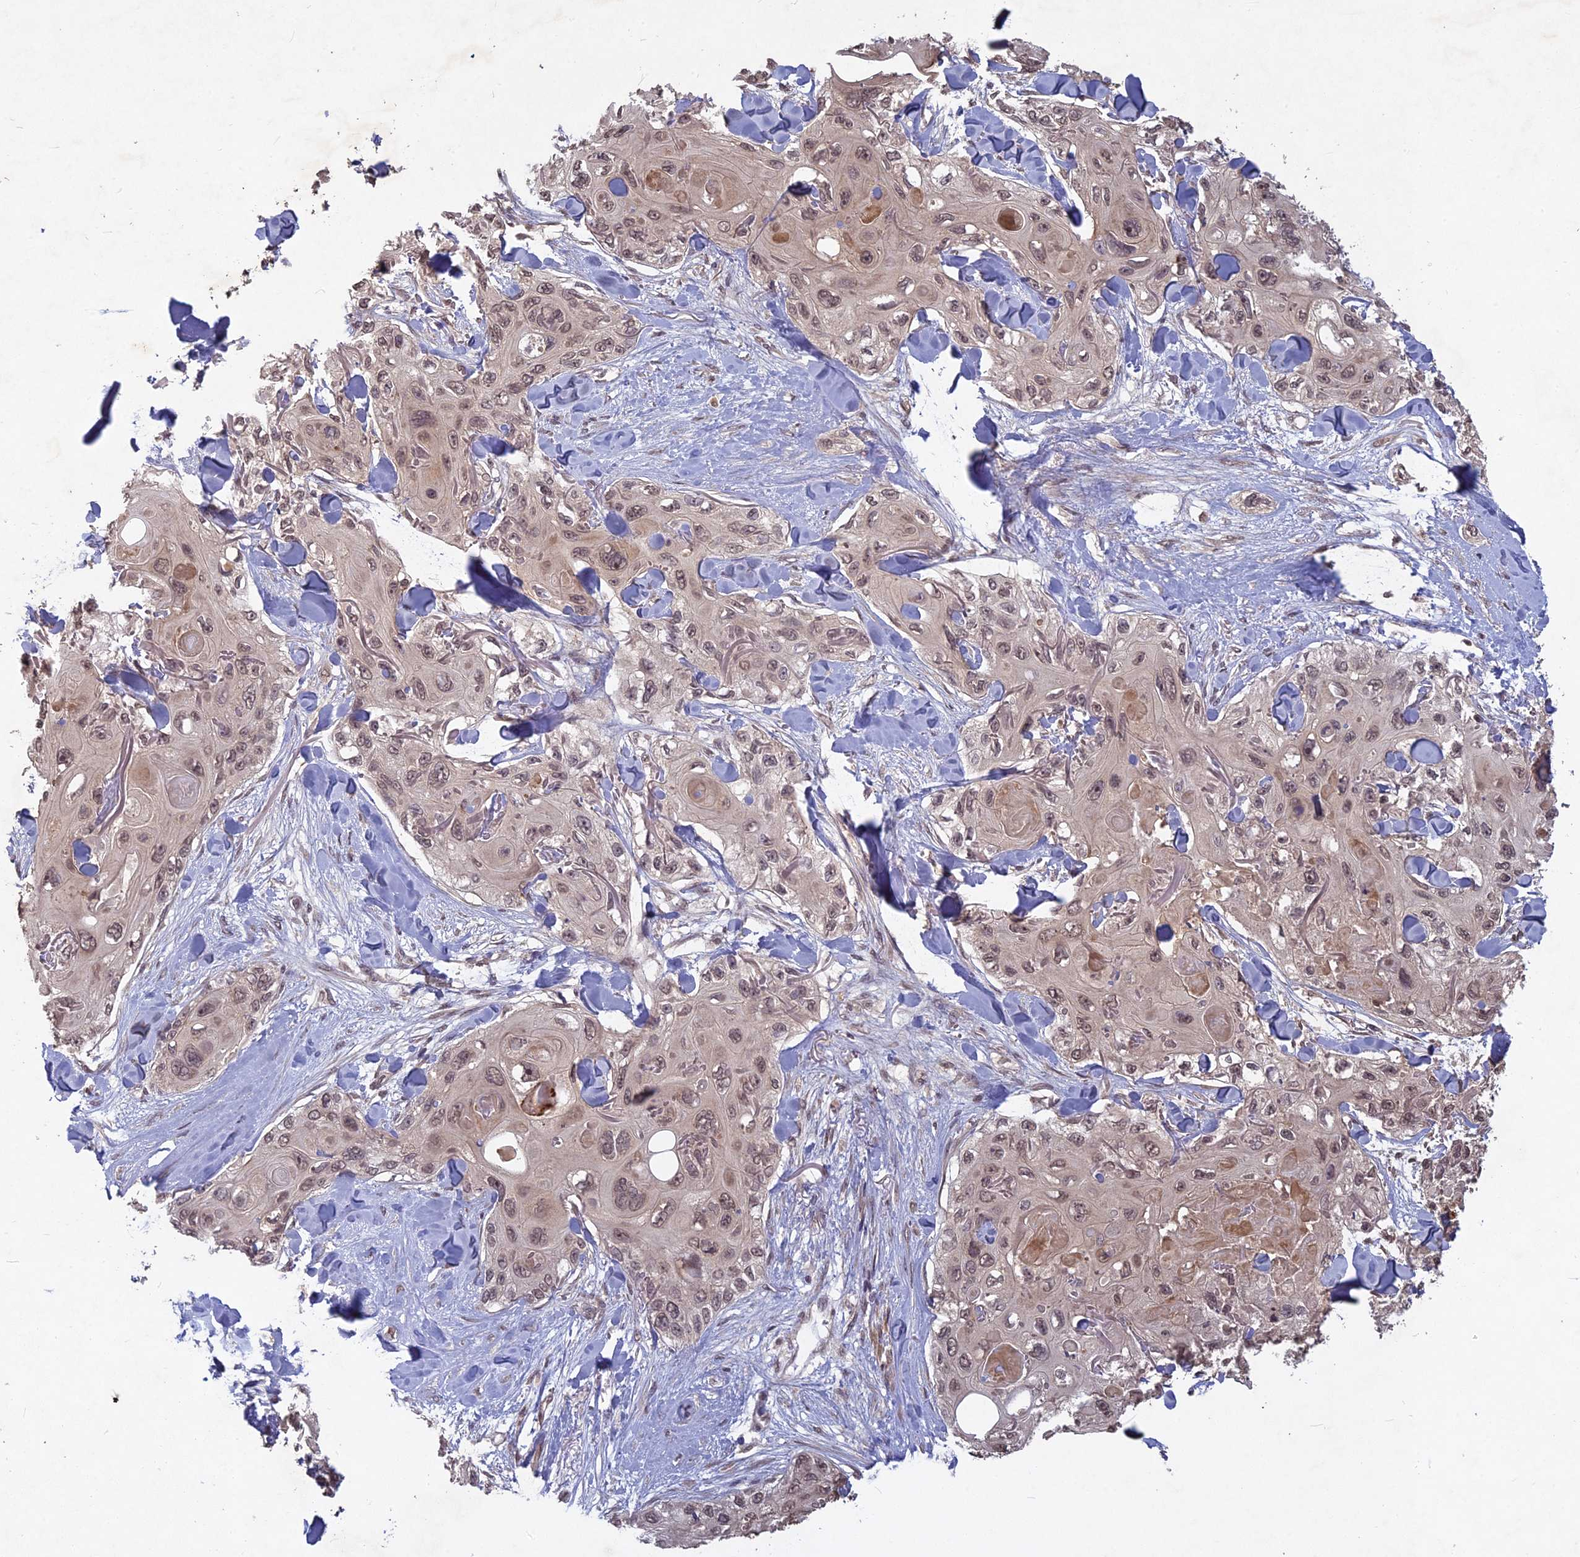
{"staining": {"intensity": "weak", "quantity": ">75%", "location": "nuclear"}, "tissue": "skin cancer", "cell_type": "Tumor cells", "image_type": "cancer", "snomed": [{"axis": "morphology", "description": "Normal tissue, NOS"}, {"axis": "morphology", "description": "Squamous cell carcinoma, NOS"}, {"axis": "topography", "description": "Skin"}], "caption": "Protein staining reveals weak nuclear staining in about >75% of tumor cells in skin squamous cell carcinoma.", "gene": "SRMS", "patient": {"sex": "male", "age": 72}}